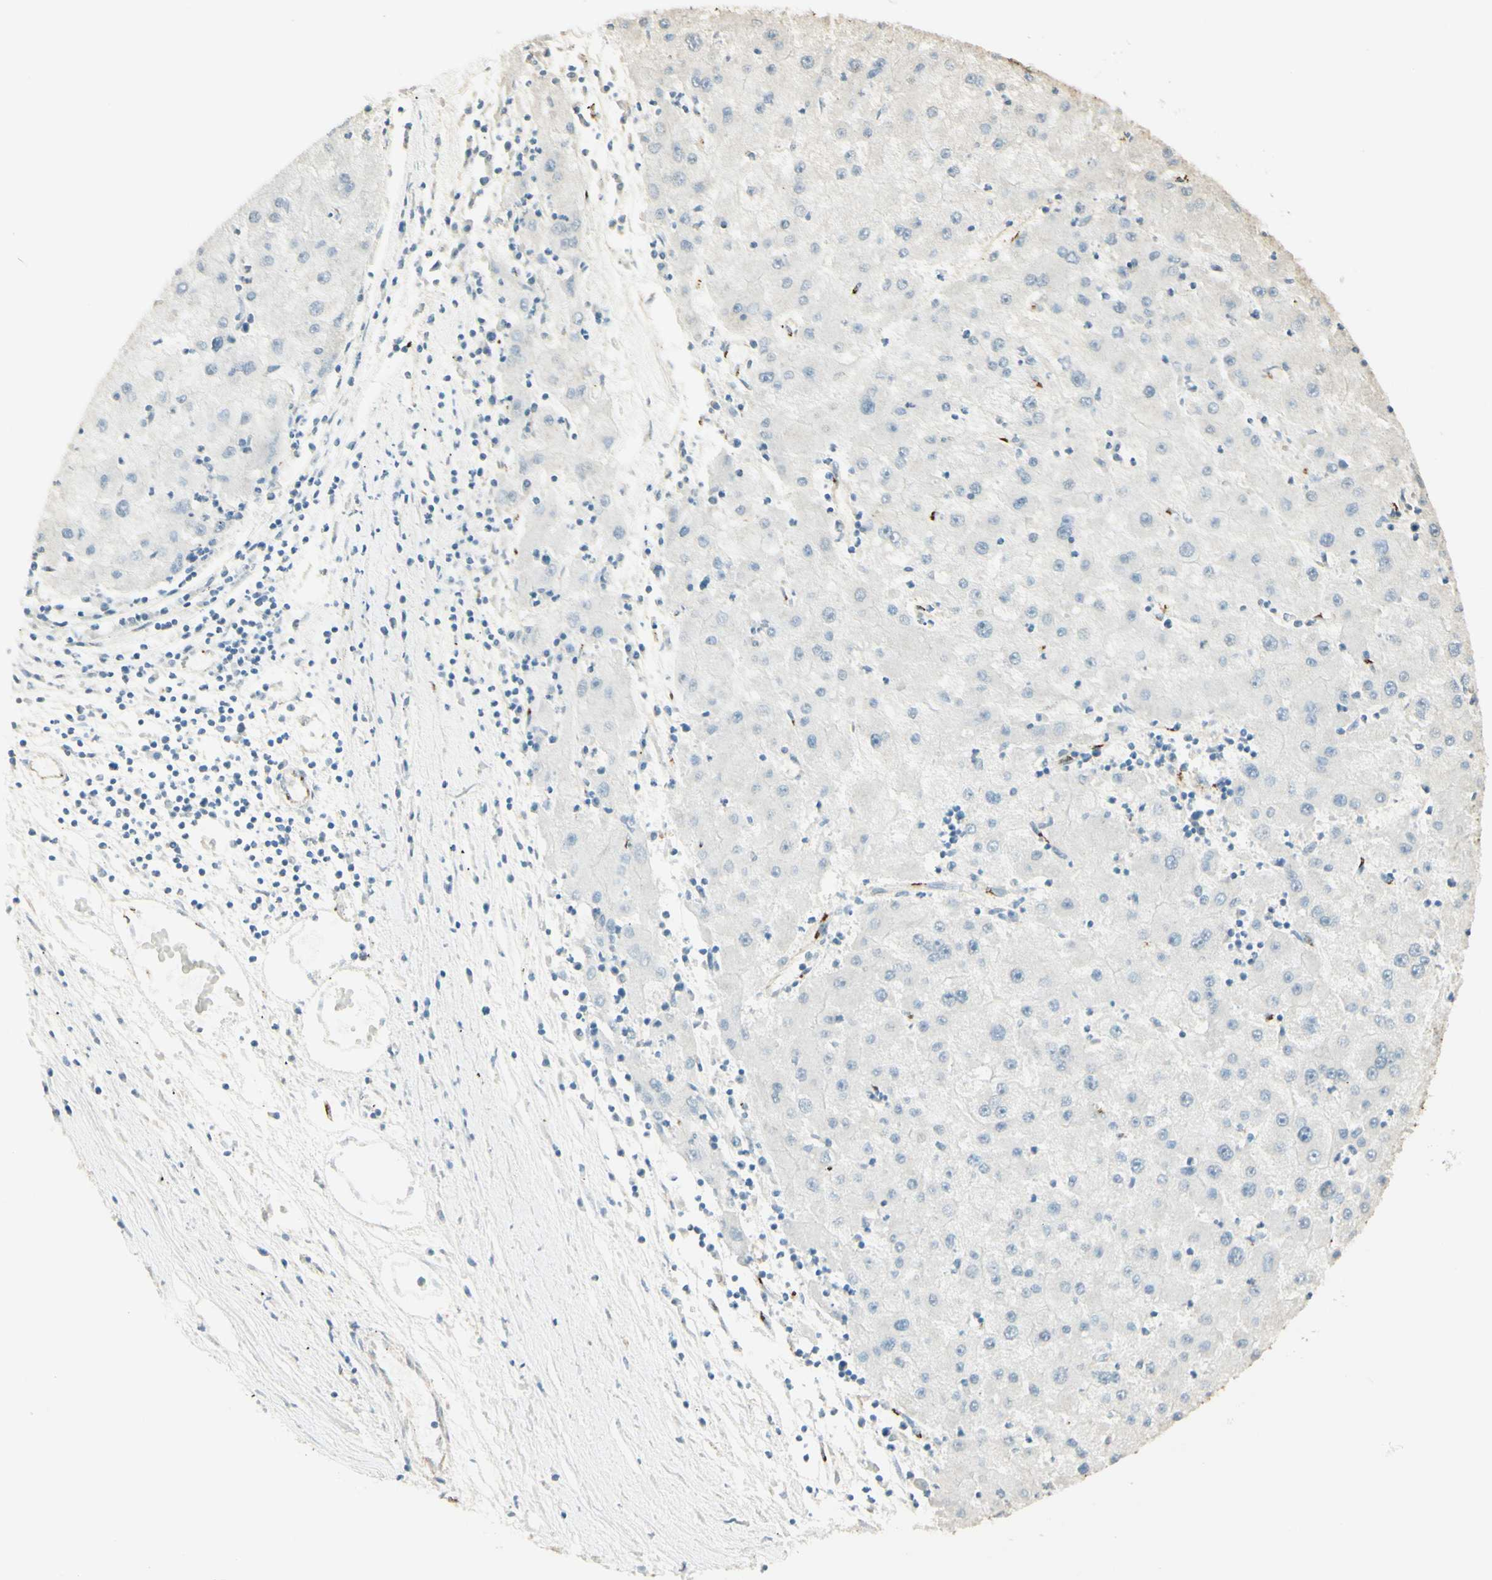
{"staining": {"intensity": "negative", "quantity": "none", "location": "none"}, "tissue": "liver cancer", "cell_type": "Tumor cells", "image_type": "cancer", "snomed": [{"axis": "morphology", "description": "Carcinoma, Hepatocellular, NOS"}, {"axis": "topography", "description": "Liver"}], "caption": "This is a histopathology image of IHC staining of liver cancer, which shows no positivity in tumor cells. (Stains: DAB immunohistochemistry (IHC) with hematoxylin counter stain, Microscopy: brightfield microscopy at high magnification).", "gene": "TNN", "patient": {"sex": "male", "age": 72}}